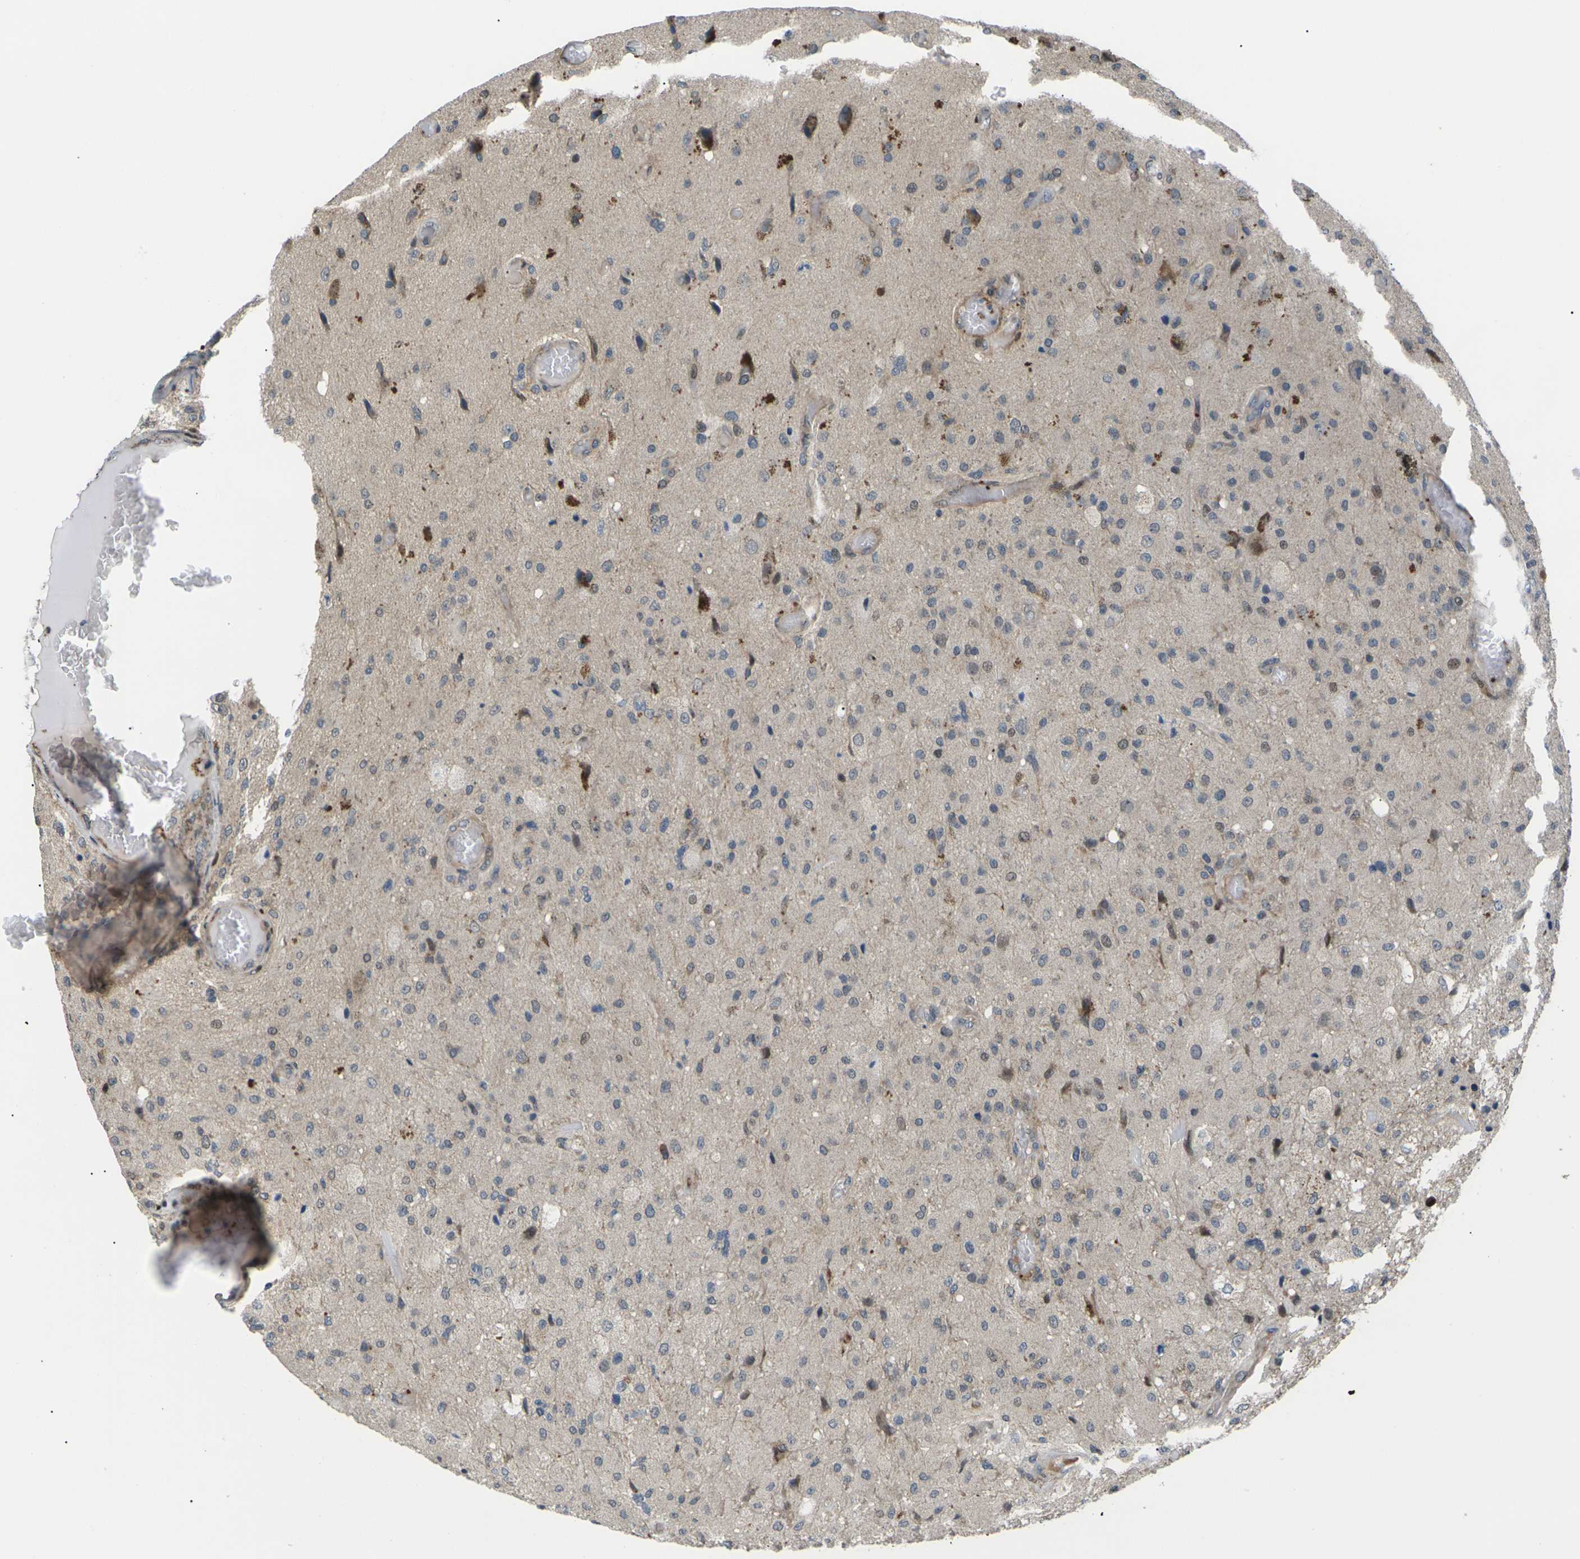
{"staining": {"intensity": "negative", "quantity": "none", "location": "none"}, "tissue": "glioma", "cell_type": "Tumor cells", "image_type": "cancer", "snomed": [{"axis": "morphology", "description": "Normal tissue, NOS"}, {"axis": "morphology", "description": "Glioma, malignant, High grade"}, {"axis": "topography", "description": "Cerebral cortex"}], "caption": "The immunohistochemistry photomicrograph has no significant expression in tumor cells of glioma tissue.", "gene": "RPS6KA3", "patient": {"sex": "male", "age": 77}}